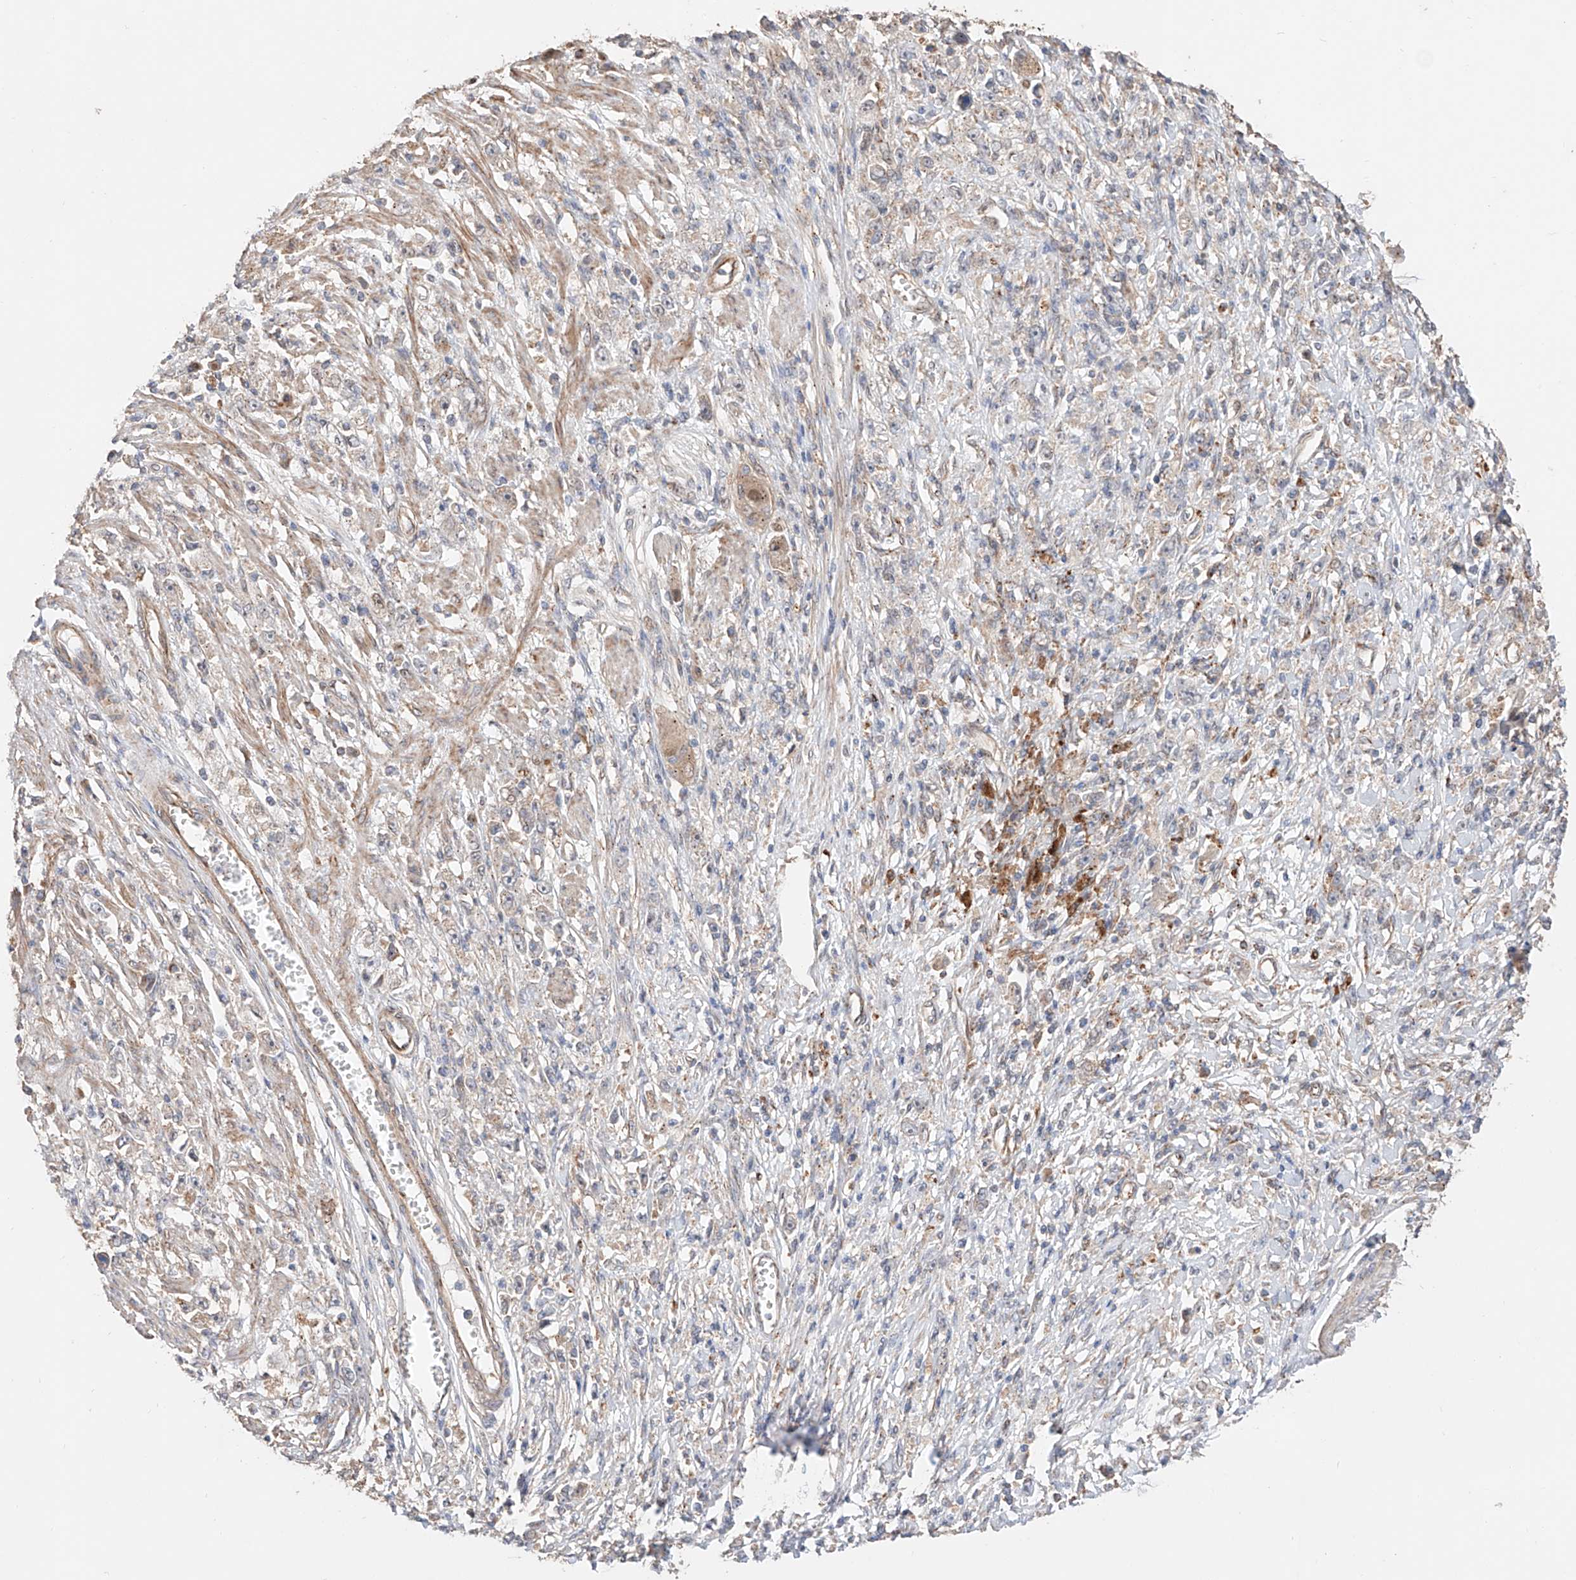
{"staining": {"intensity": "negative", "quantity": "none", "location": "none"}, "tissue": "stomach cancer", "cell_type": "Tumor cells", "image_type": "cancer", "snomed": [{"axis": "morphology", "description": "Adenocarcinoma, NOS"}, {"axis": "topography", "description": "Stomach"}], "caption": "Immunohistochemistry (IHC) of human stomach cancer shows no expression in tumor cells. (DAB (3,3'-diaminobenzidine) immunohistochemistry with hematoxylin counter stain).", "gene": "MOSPD1", "patient": {"sex": "female", "age": 59}}